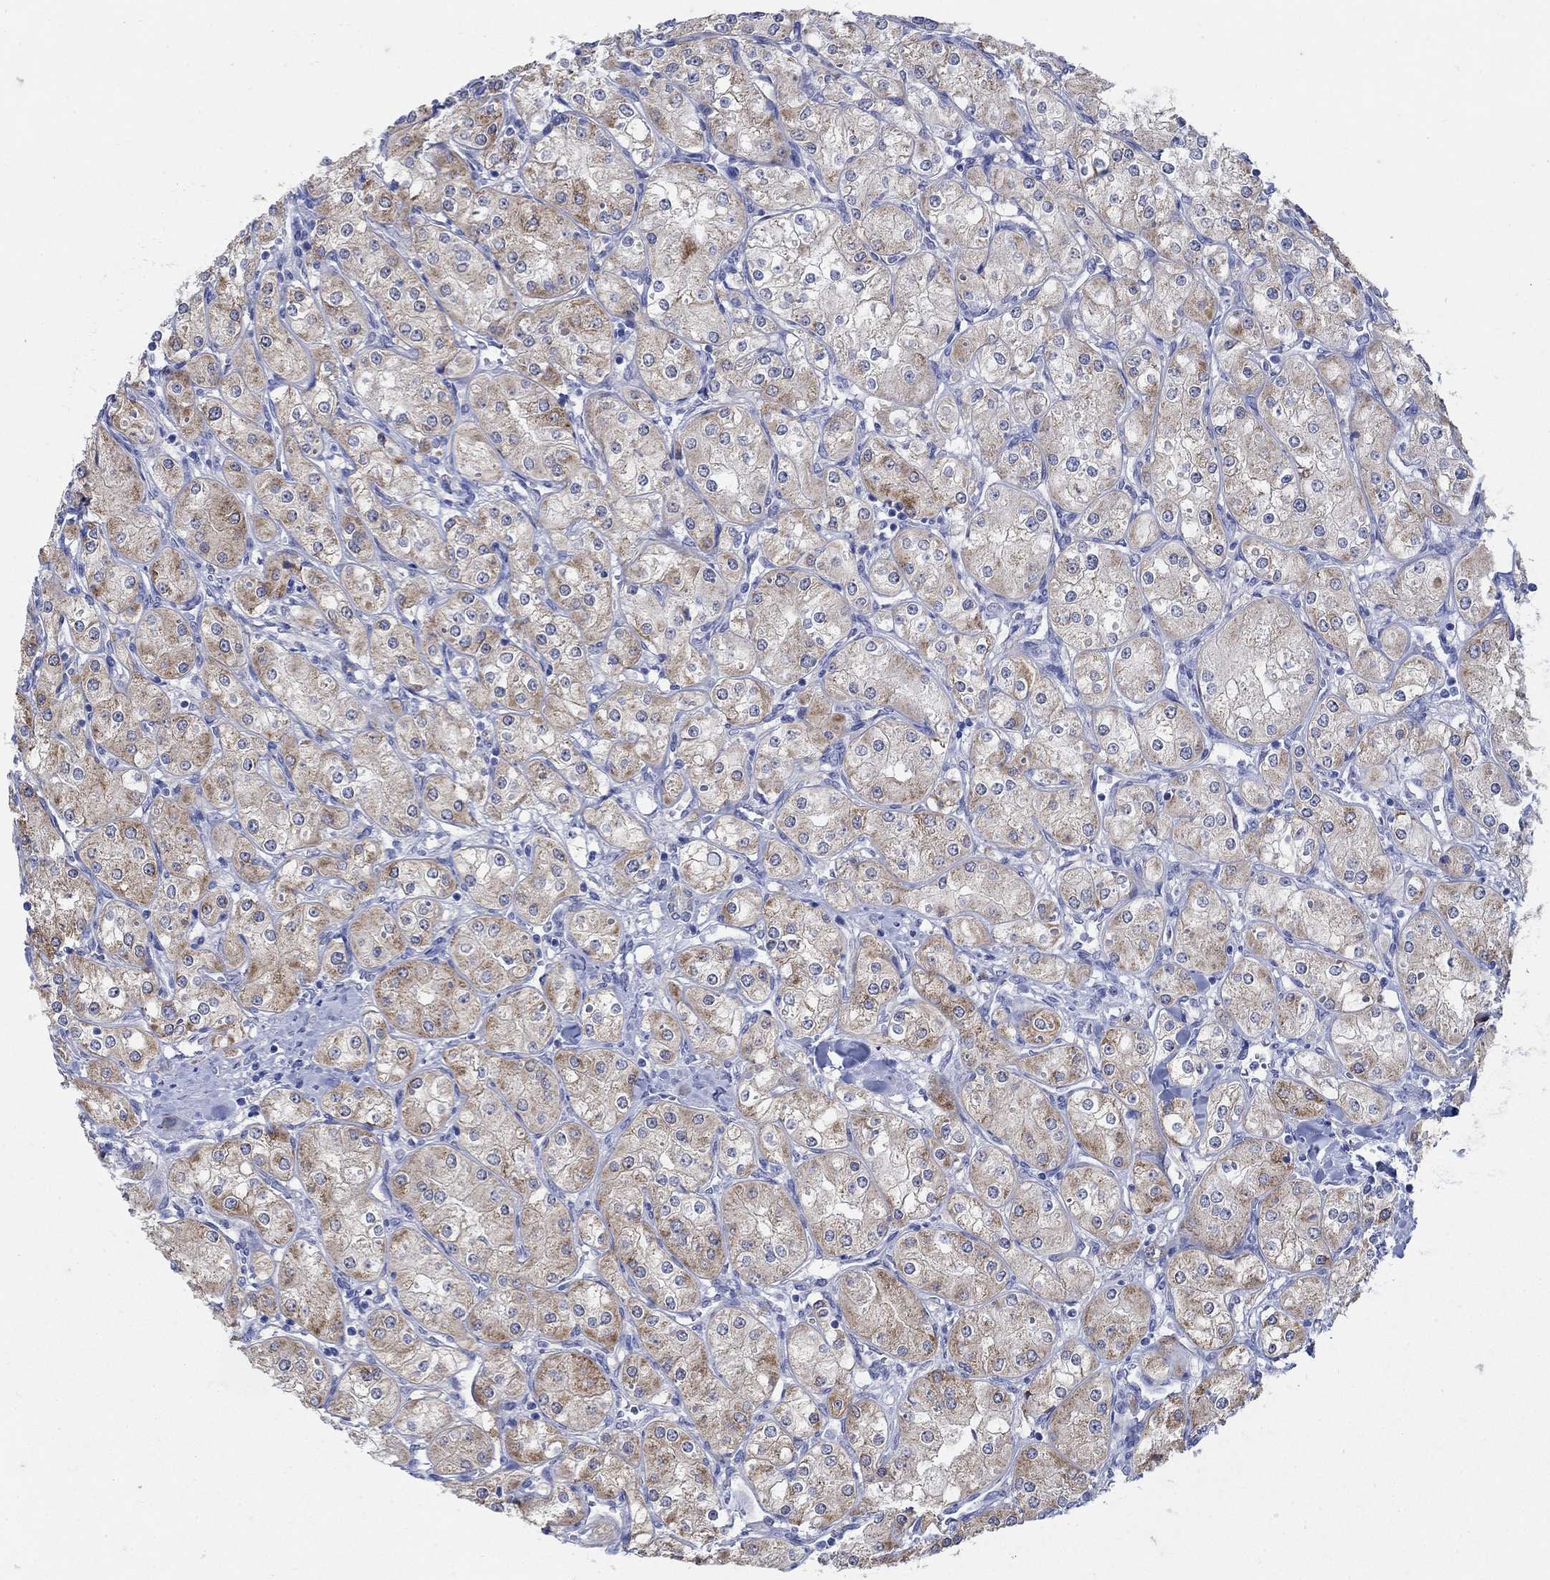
{"staining": {"intensity": "moderate", "quantity": "25%-75%", "location": "cytoplasmic/membranous"}, "tissue": "renal cancer", "cell_type": "Tumor cells", "image_type": "cancer", "snomed": [{"axis": "morphology", "description": "Adenocarcinoma, NOS"}, {"axis": "topography", "description": "Kidney"}], "caption": "Immunohistochemistry of renal adenocarcinoma shows medium levels of moderate cytoplasmic/membranous staining in approximately 25%-75% of tumor cells.", "gene": "ZDHHC14", "patient": {"sex": "male", "age": 77}}